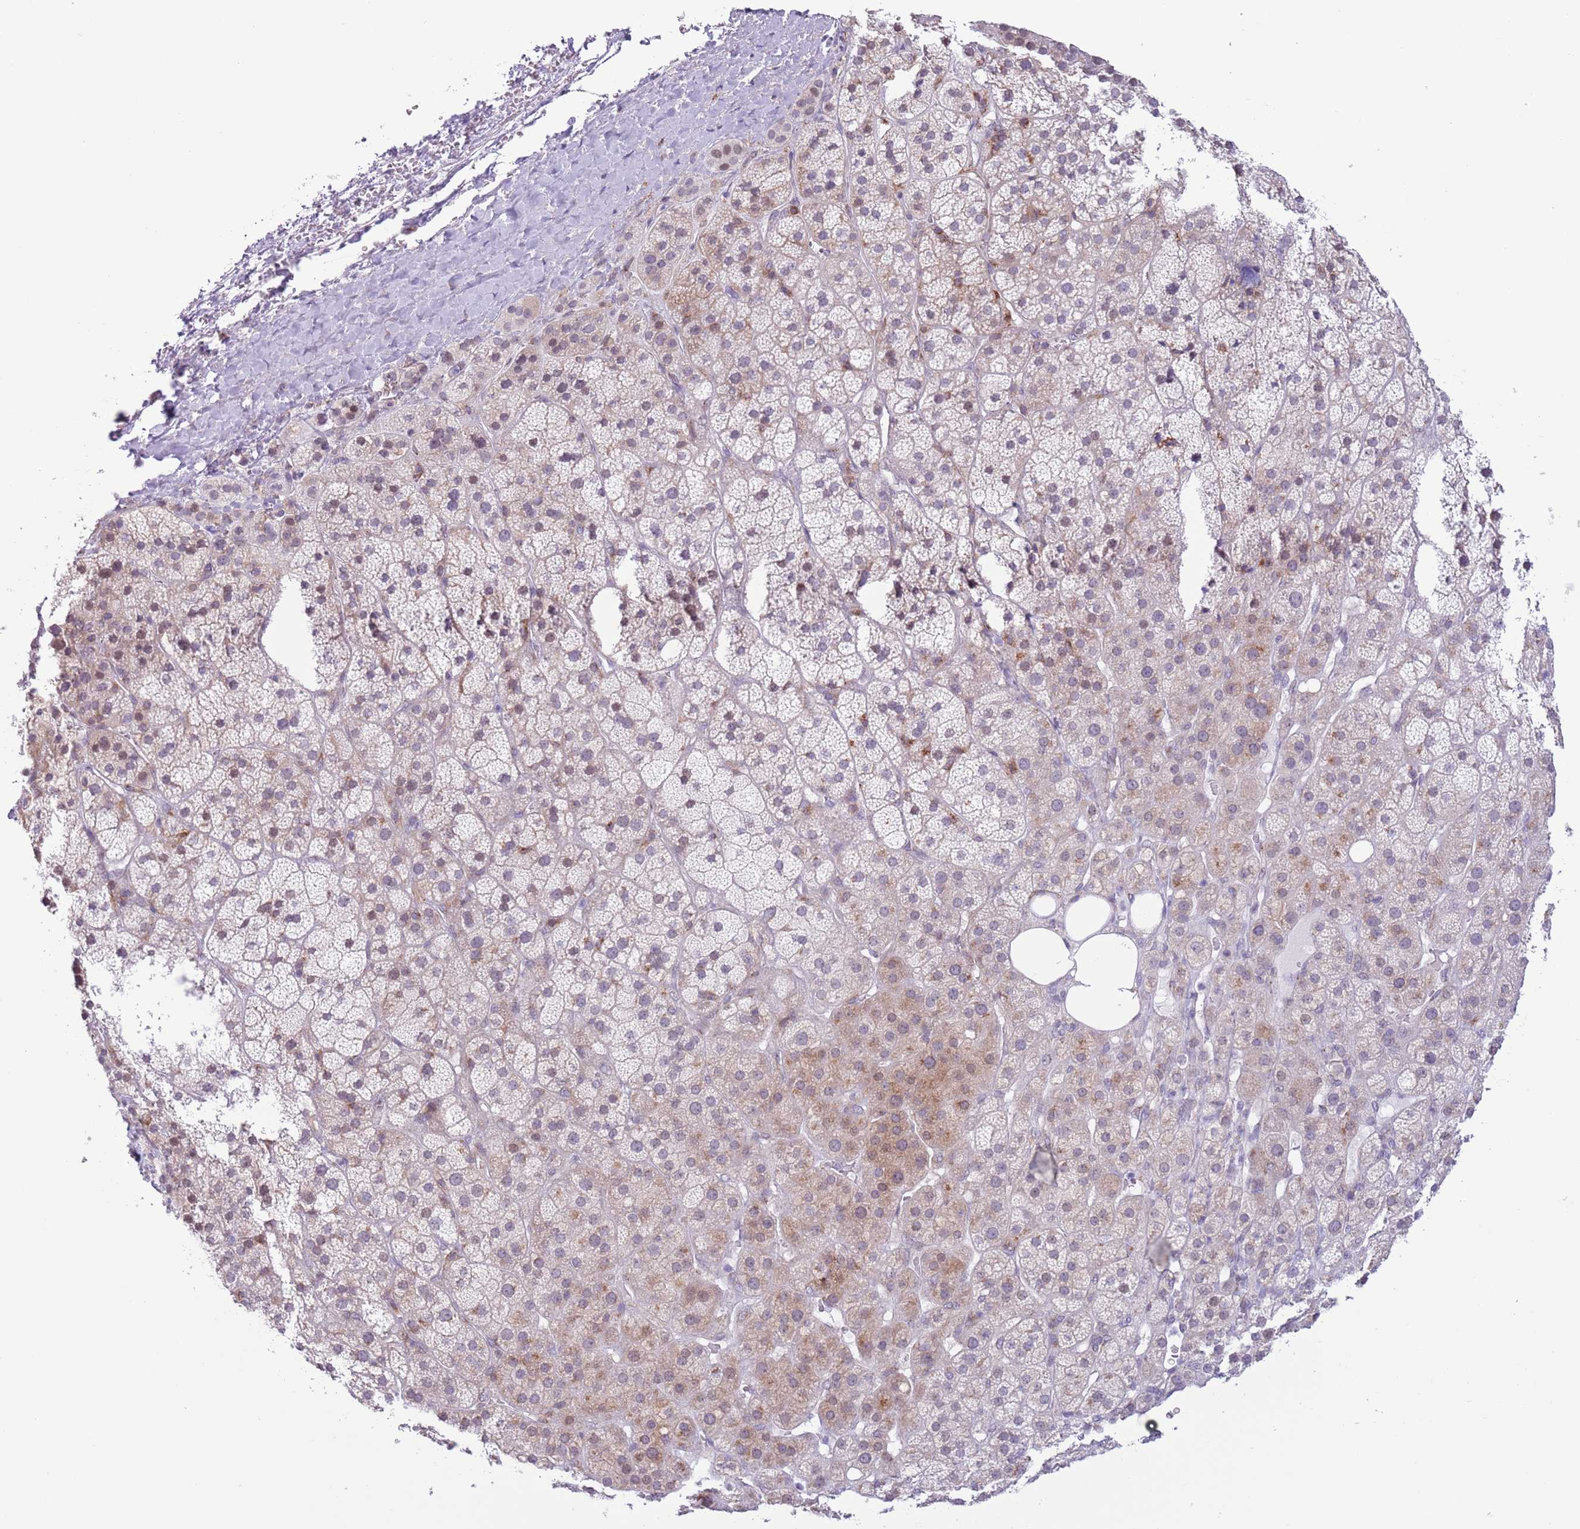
{"staining": {"intensity": "weak", "quantity": "25%-75%", "location": "cytoplasmic/membranous"}, "tissue": "adrenal gland", "cell_type": "Glandular cells", "image_type": "normal", "snomed": [{"axis": "morphology", "description": "Normal tissue, NOS"}, {"axis": "topography", "description": "Adrenal gland"}], "caption": "Immunohistochemical staining of benign adrenal gland exhibits 25%-75% levels of weak cytoplasmic/membranous protein positivity in approximately 25%-75% of glandular cells. (Stains: DAB (3,3'-diaminobenzidine) in brown, nuclei in blue, Microscopy: brightfield microscopy at high magnification).", "gene": "ZNF576", "patient": {"sex": "female", "age": 70}}